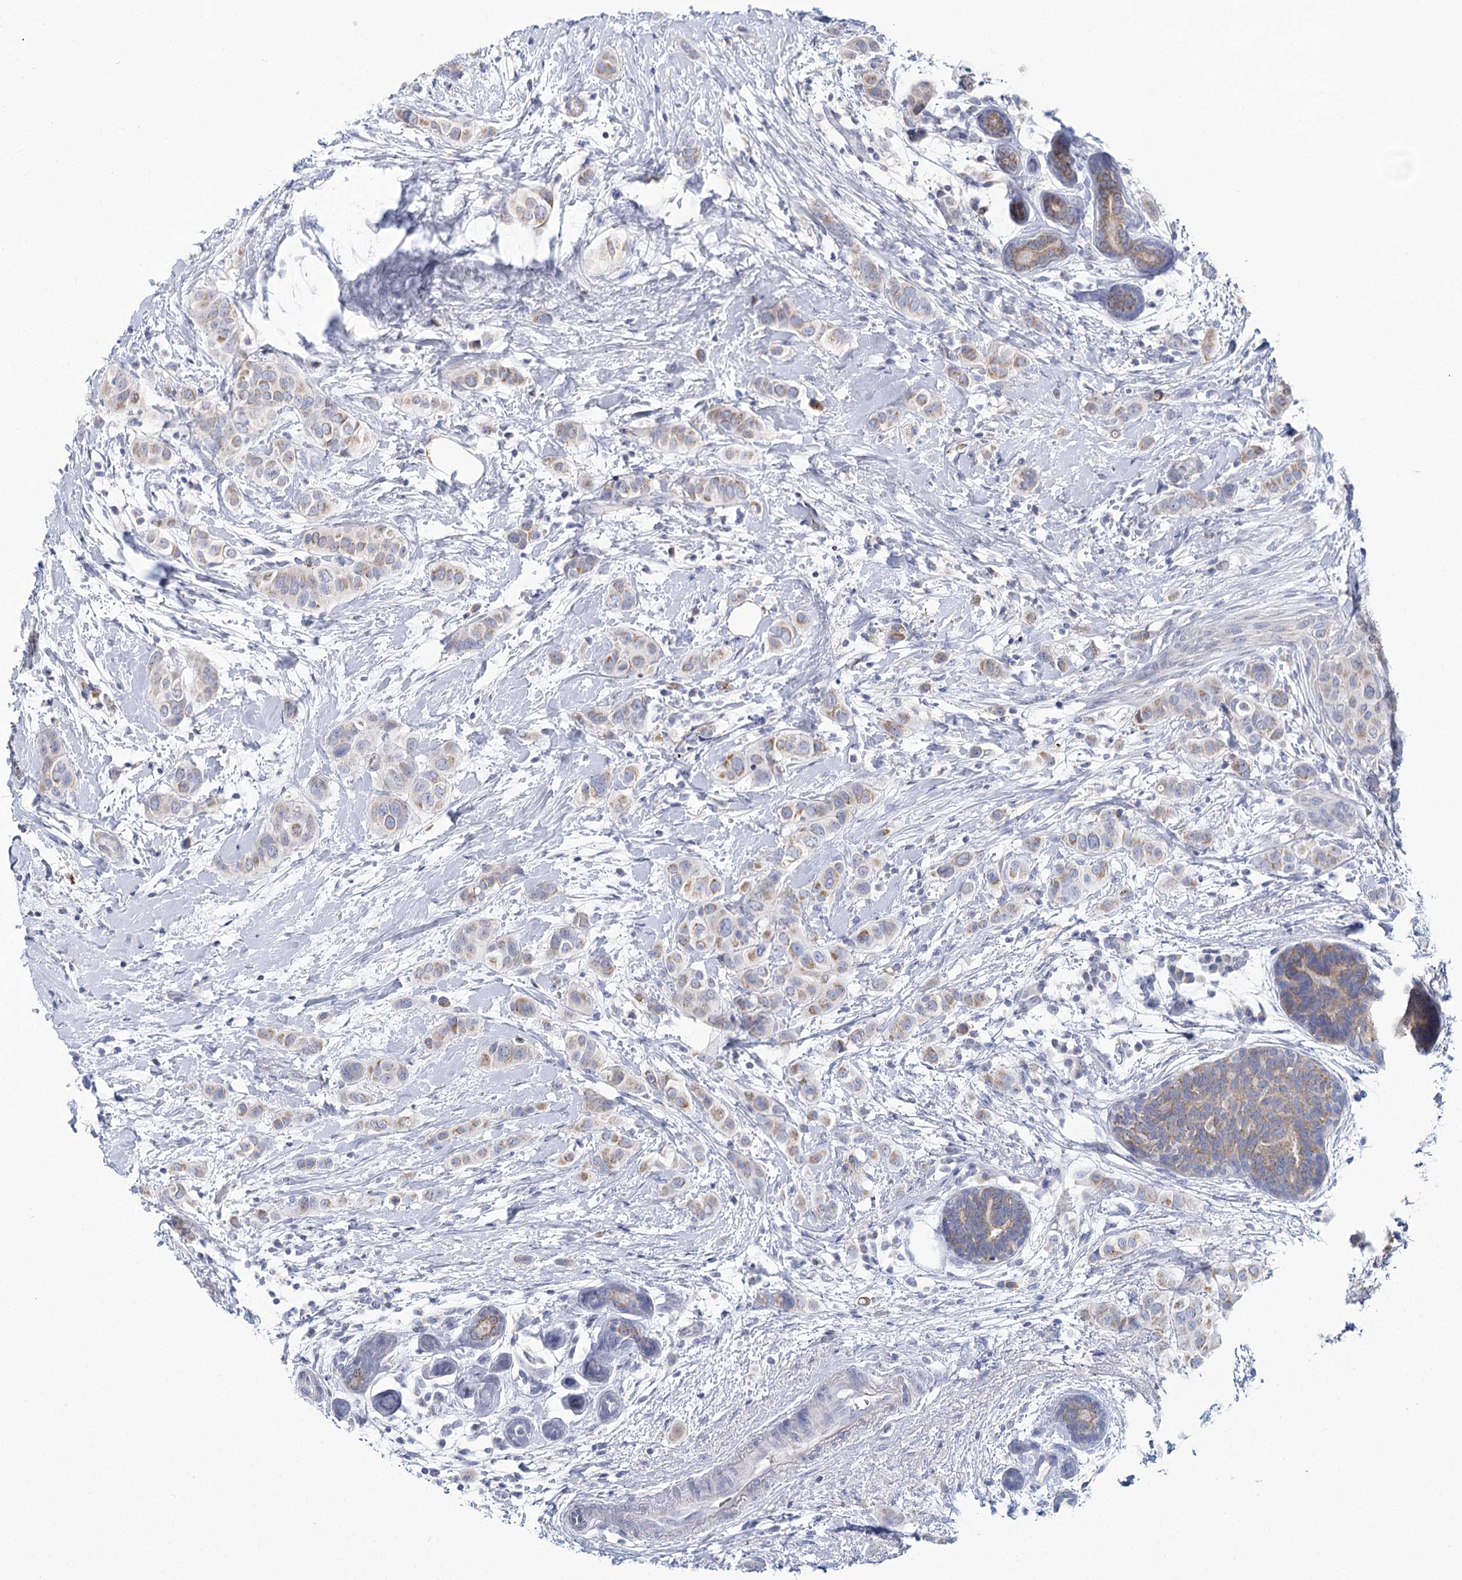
{"staining": {"intensity": "weak", "quantity": "25%-75%", "location": "cytoplasmic/membranous"}, "tissue": "breast cancer", "cell_type": "Tumor cells", "image_type": "cancer", "snomed": [{"axis": "morphology", "description": "Lobular carcinoma"}, {"axis": "topography", "description": "Breast"}], "caption": "Breast cancer (lobular carcinoma) stained with a protein marker reveals weak staining in tumor cells.", "gene": "ARHGAP44", "patient": {"sex": "female", "age": 51}}